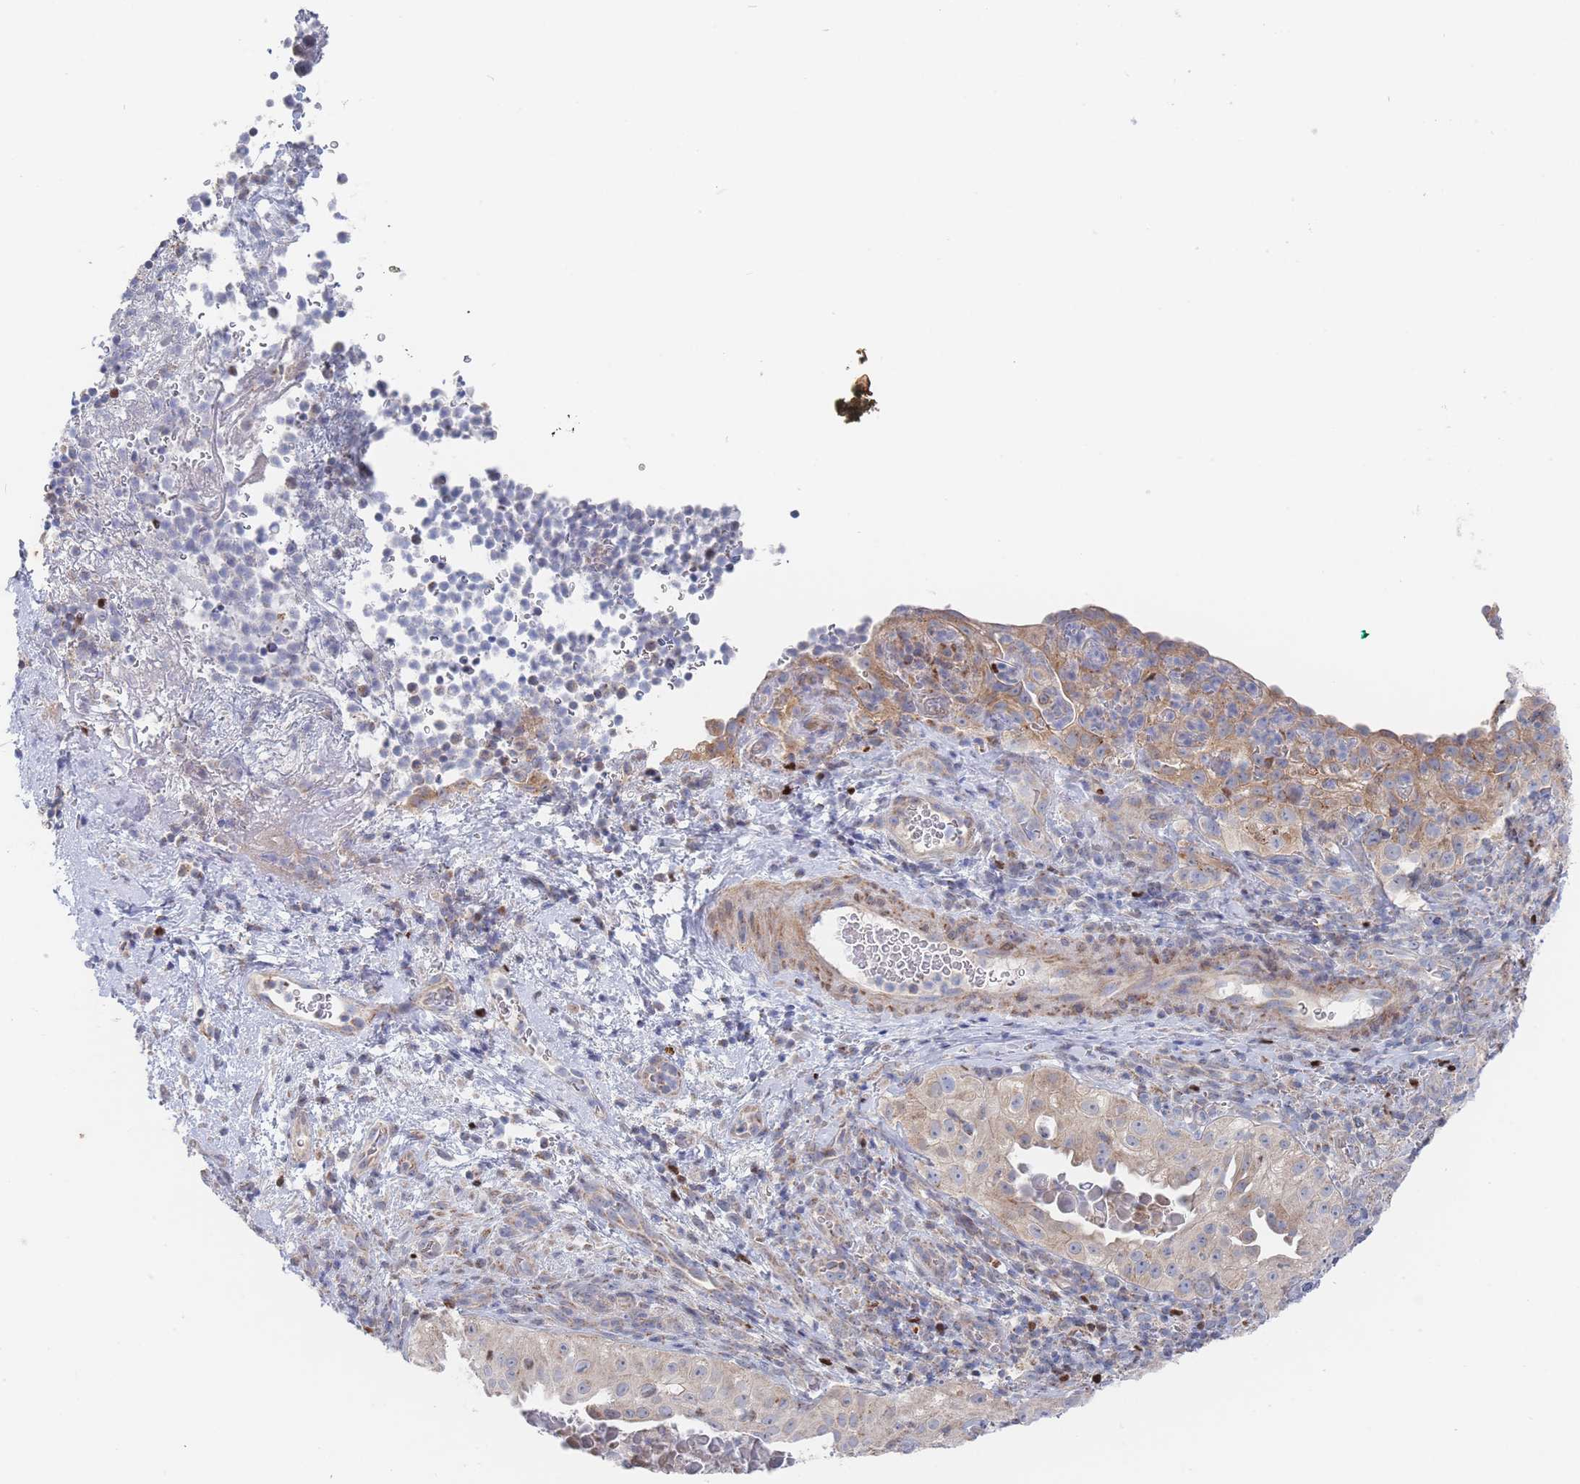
{"staining": {"intensity": "moderate", "quantity": "25%-75%", "location": "cytoplasmic/membranous"}, "tissue": "cervical cancer", "cell_type": "Tumor cells", "image_type": "cancer", "snomed": [{"axis": "morphology", "description": "Squamous cell carcinoma, NOS"}, {"axis": "topography", "description": "Cervix"}], "caption": "Protein staining demonstrates moderate cytoplasmic/membranous staining in about 25%-75% of tumor cells in cervical squamous cell carcinoma. Using DAB (brown) and hematoxylin (blue) stains, captured at high magnification using brightfield microscopy.", "gene": "IKZF4", "patient": {"sex": "female", "age": 52}}